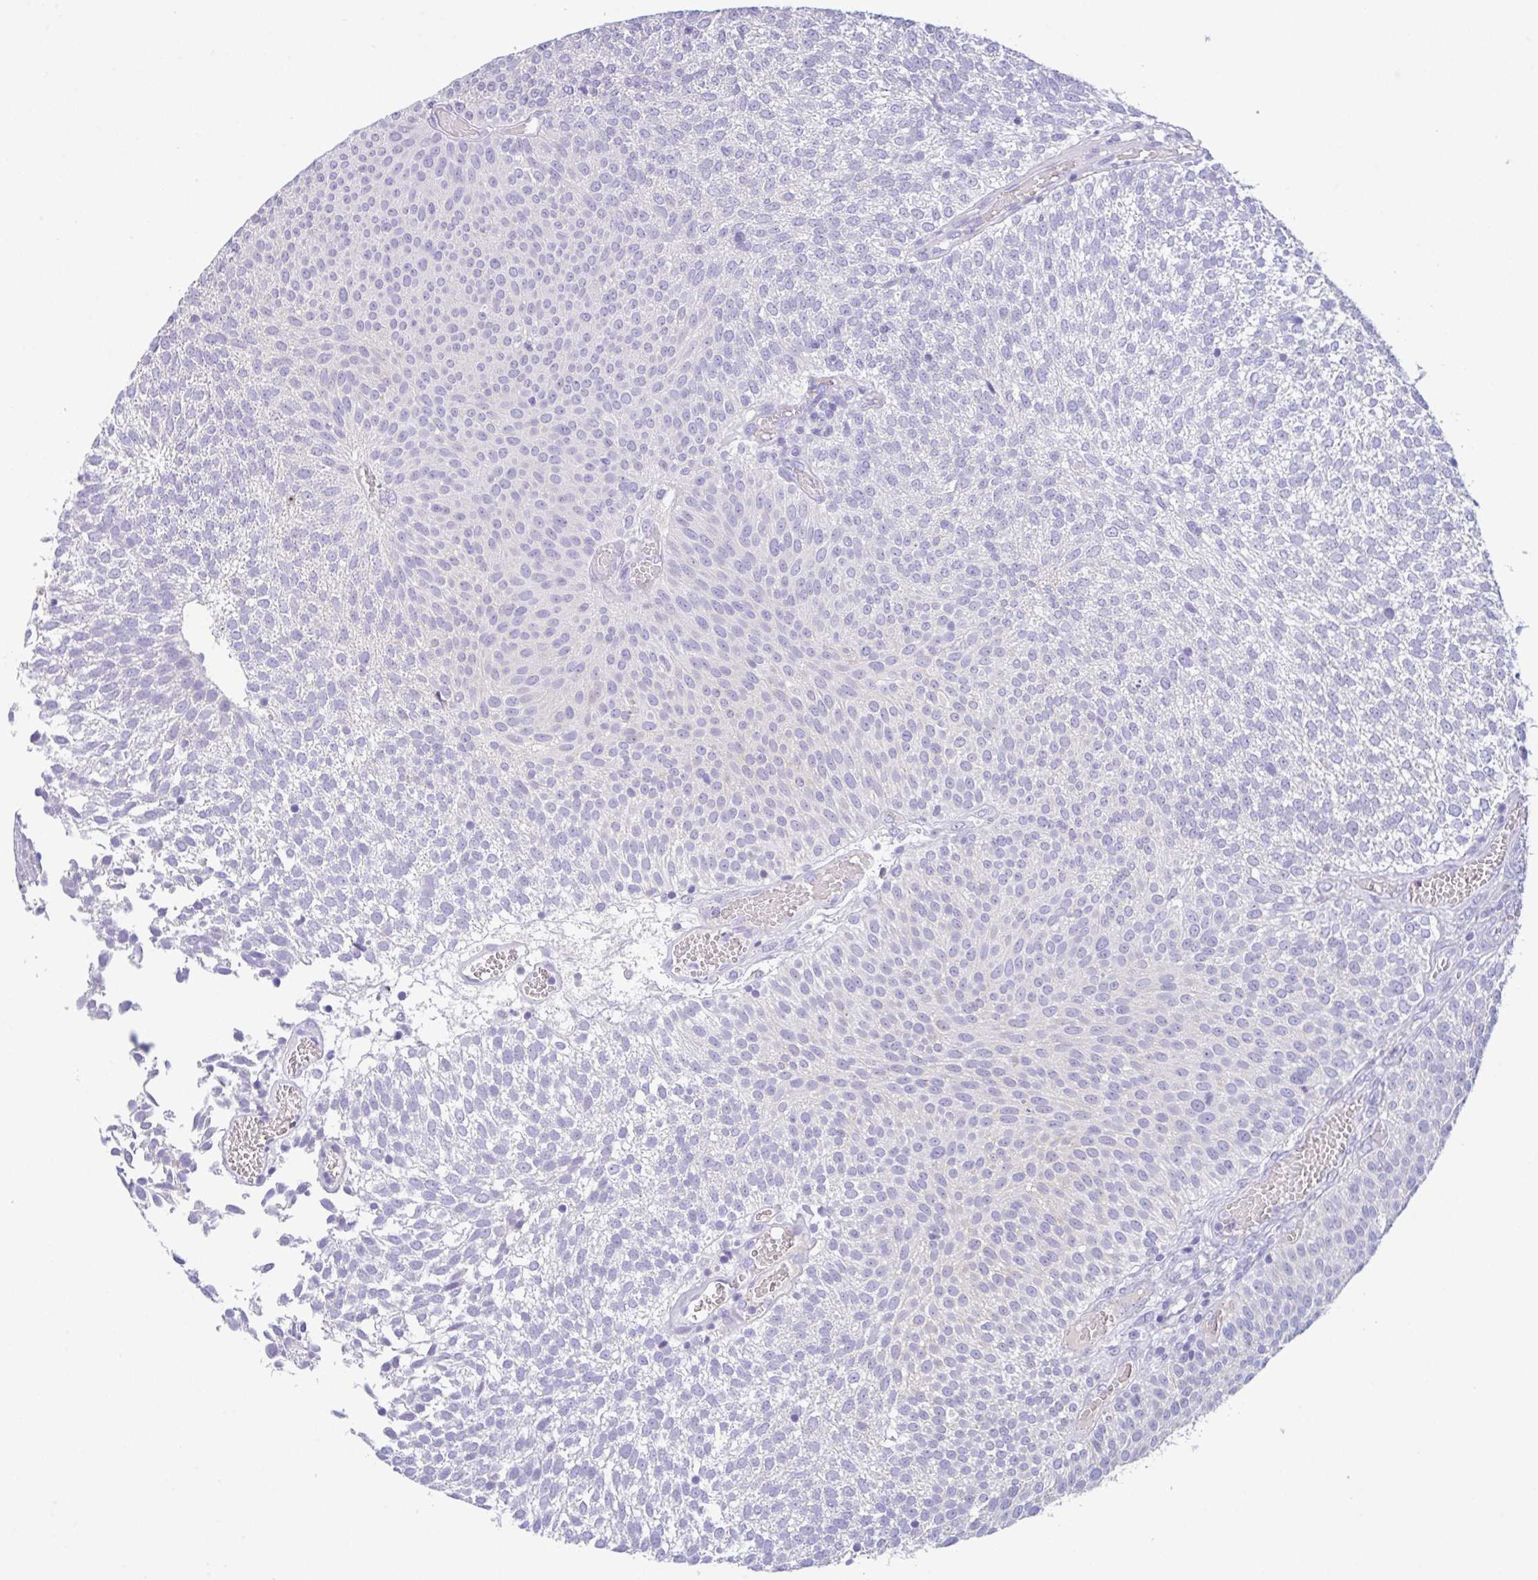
{"staining": {"intensity": "negative", "quantity": "none", "location": "none"}, "tissue": "urothelial cancer", "cell_type": "Tumor cells", "image_type": "cancer", "snomed": [{"axis": "morphology", "description": "Urothelial carcinoma, Low grade"}, {"axis": "topography", "description": "Urinary bladder"}], "caption": "Immunohistochemical staining of human urothelial cancer demonstrates no significant positivity in tumor cells.", "gene": "FBXL20", "patient": {"sex": "female", "age": 79}}